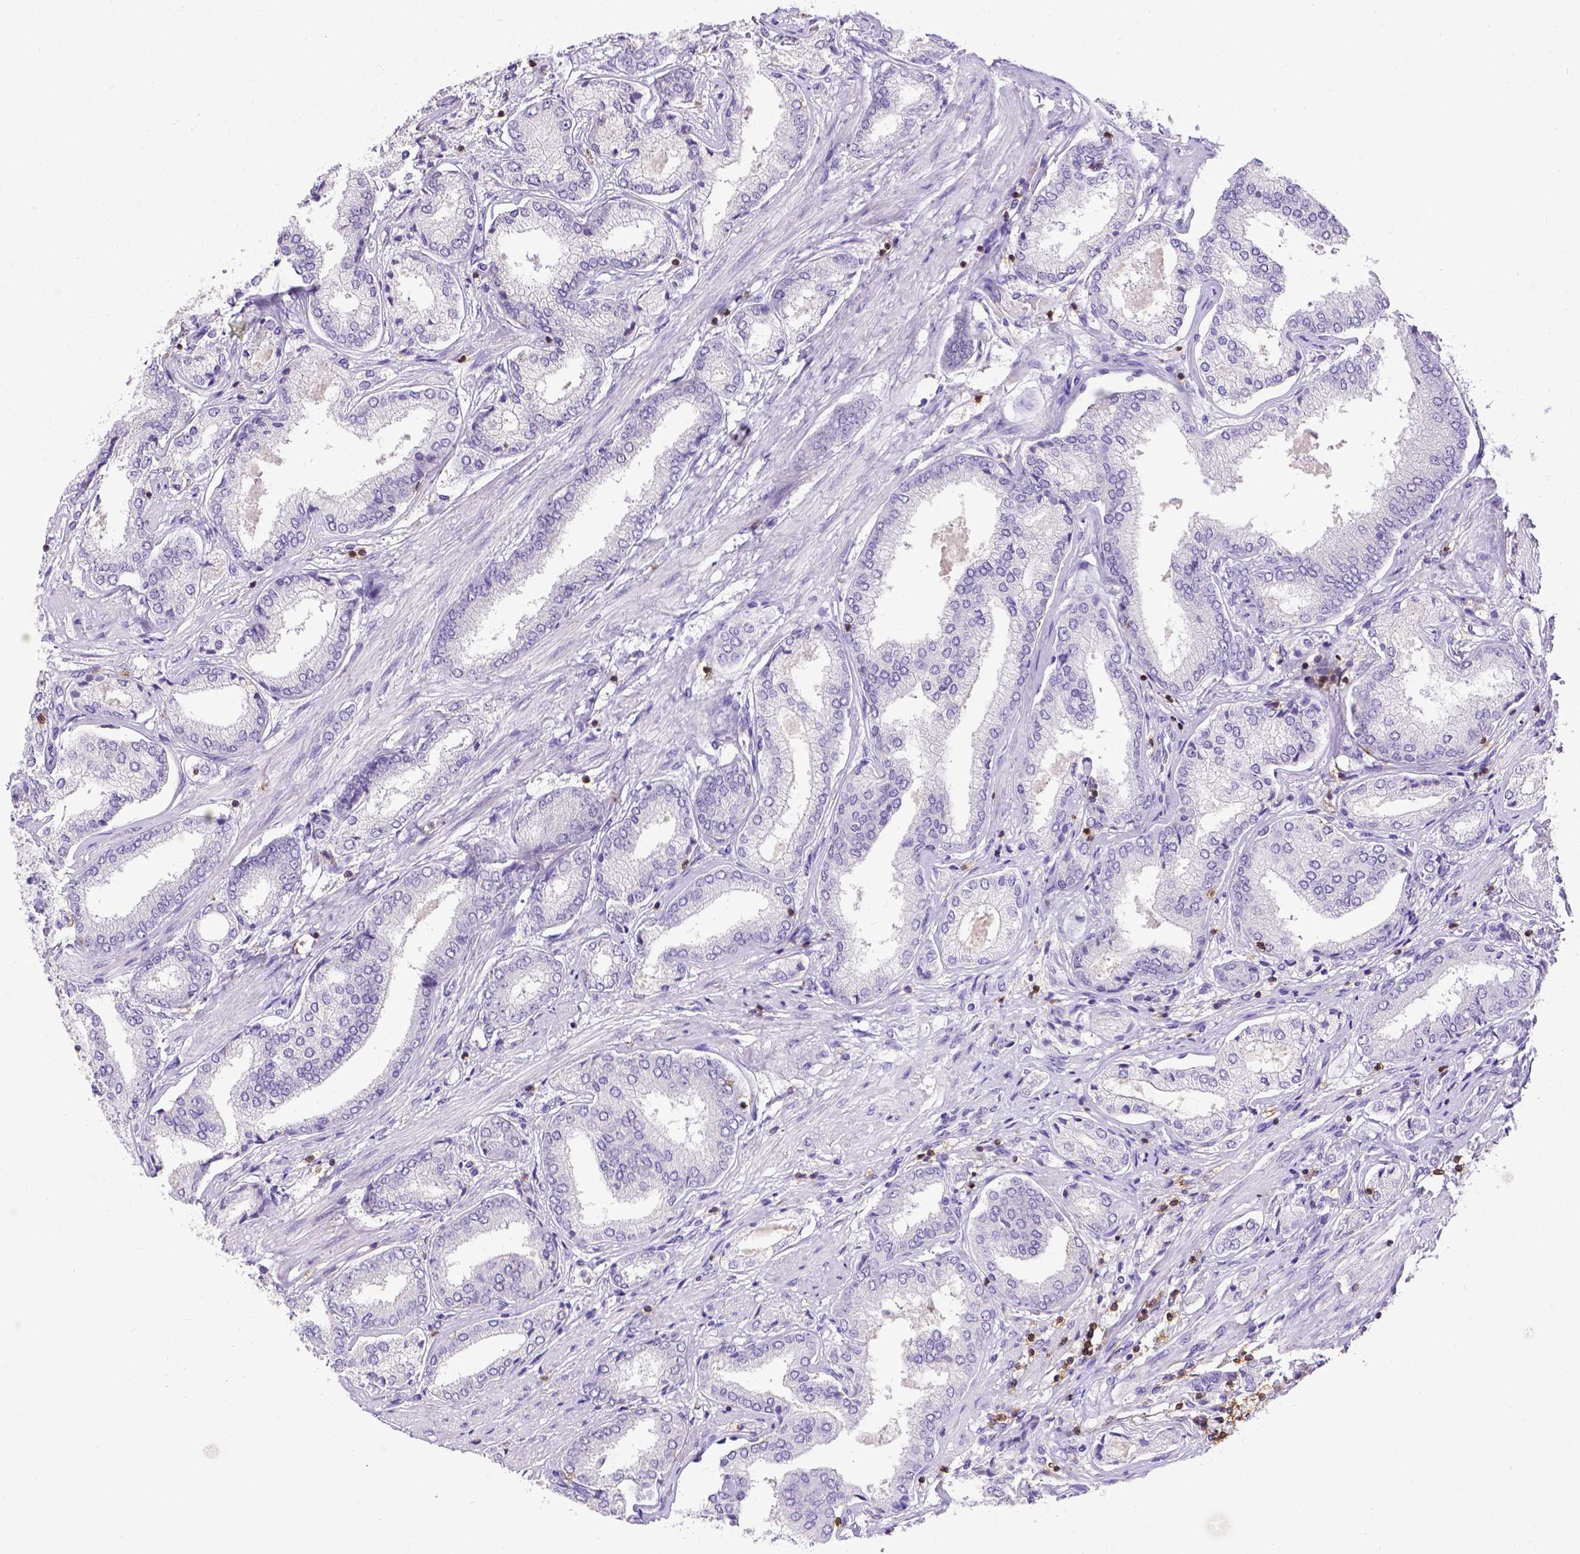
{"staining": {"intensity": "negative", "quantity": "none", "location": "none"}, "tissue": "prostate cancer", "cell_type": "Tumor cells", "image_type": "cancer", "snomed": [{"axis": "morphology", "description": "Adenocarcinoma, NOS"}, {"axis": "topography", "description": "Prostate"}], "caption": "IHC micrograph of human prostate adenocarcinoma stained for a protein (brown), which shows no staining in tumor cells.", "gene": "CD3E", "patient": {"sex": "male", "age": 63}}